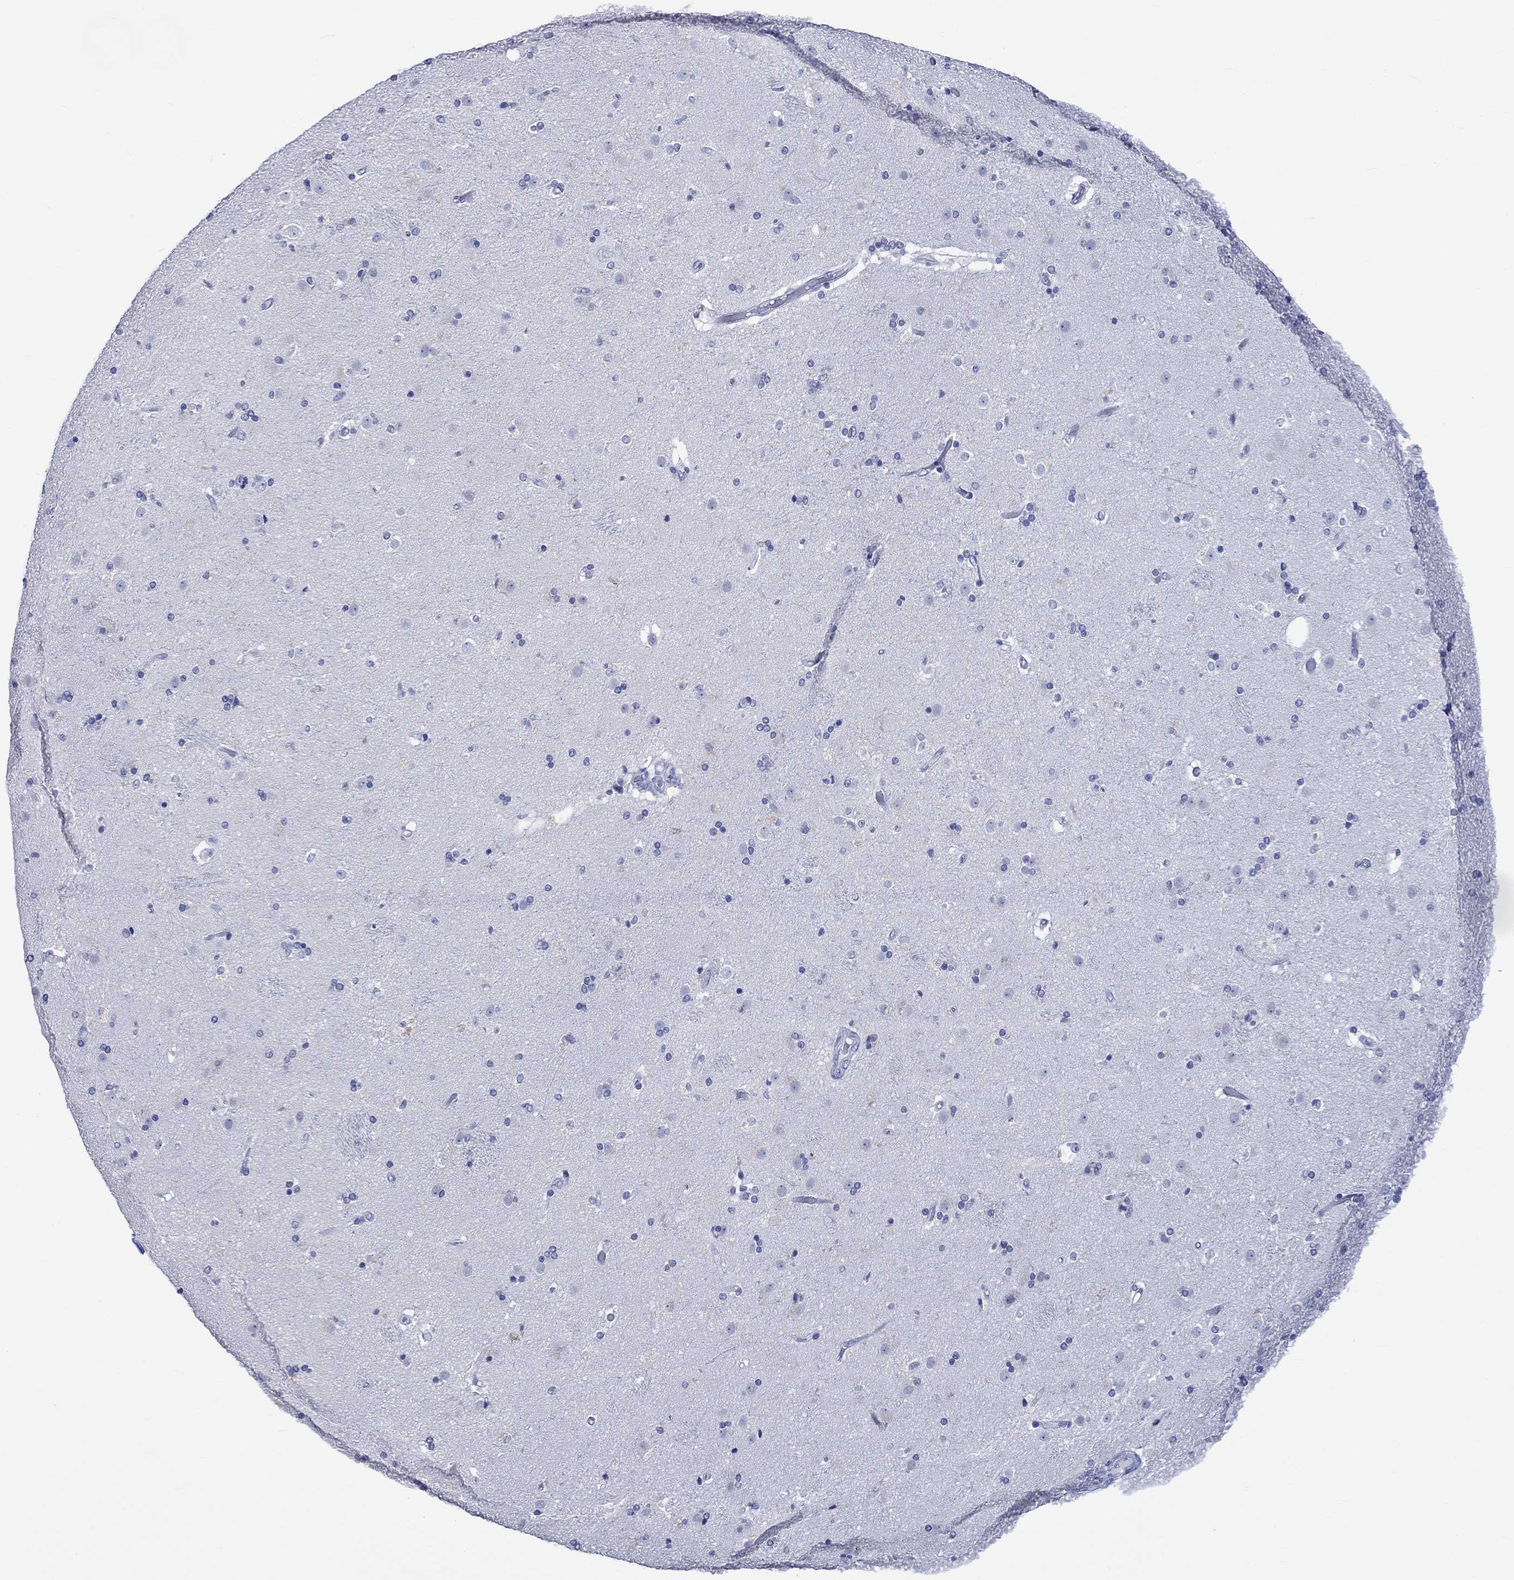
{"staining": {"intensity": "negative", "quantity": "none", "location": "none"}, "tissue": "caudate", "cell_type": "Glial cells", "image_type": "normal", "snomed": [{"axis": "morphology", "description": "Normal tissue, NOS"}, {"axis": "topography", "description": "Lateral ventricle wall"}], "caption": "Protein analysis of normal caudate shows no significant positivity in glial cells.", "gene": "KLHL35", "patient": {"sex": "male", "age": 54}}